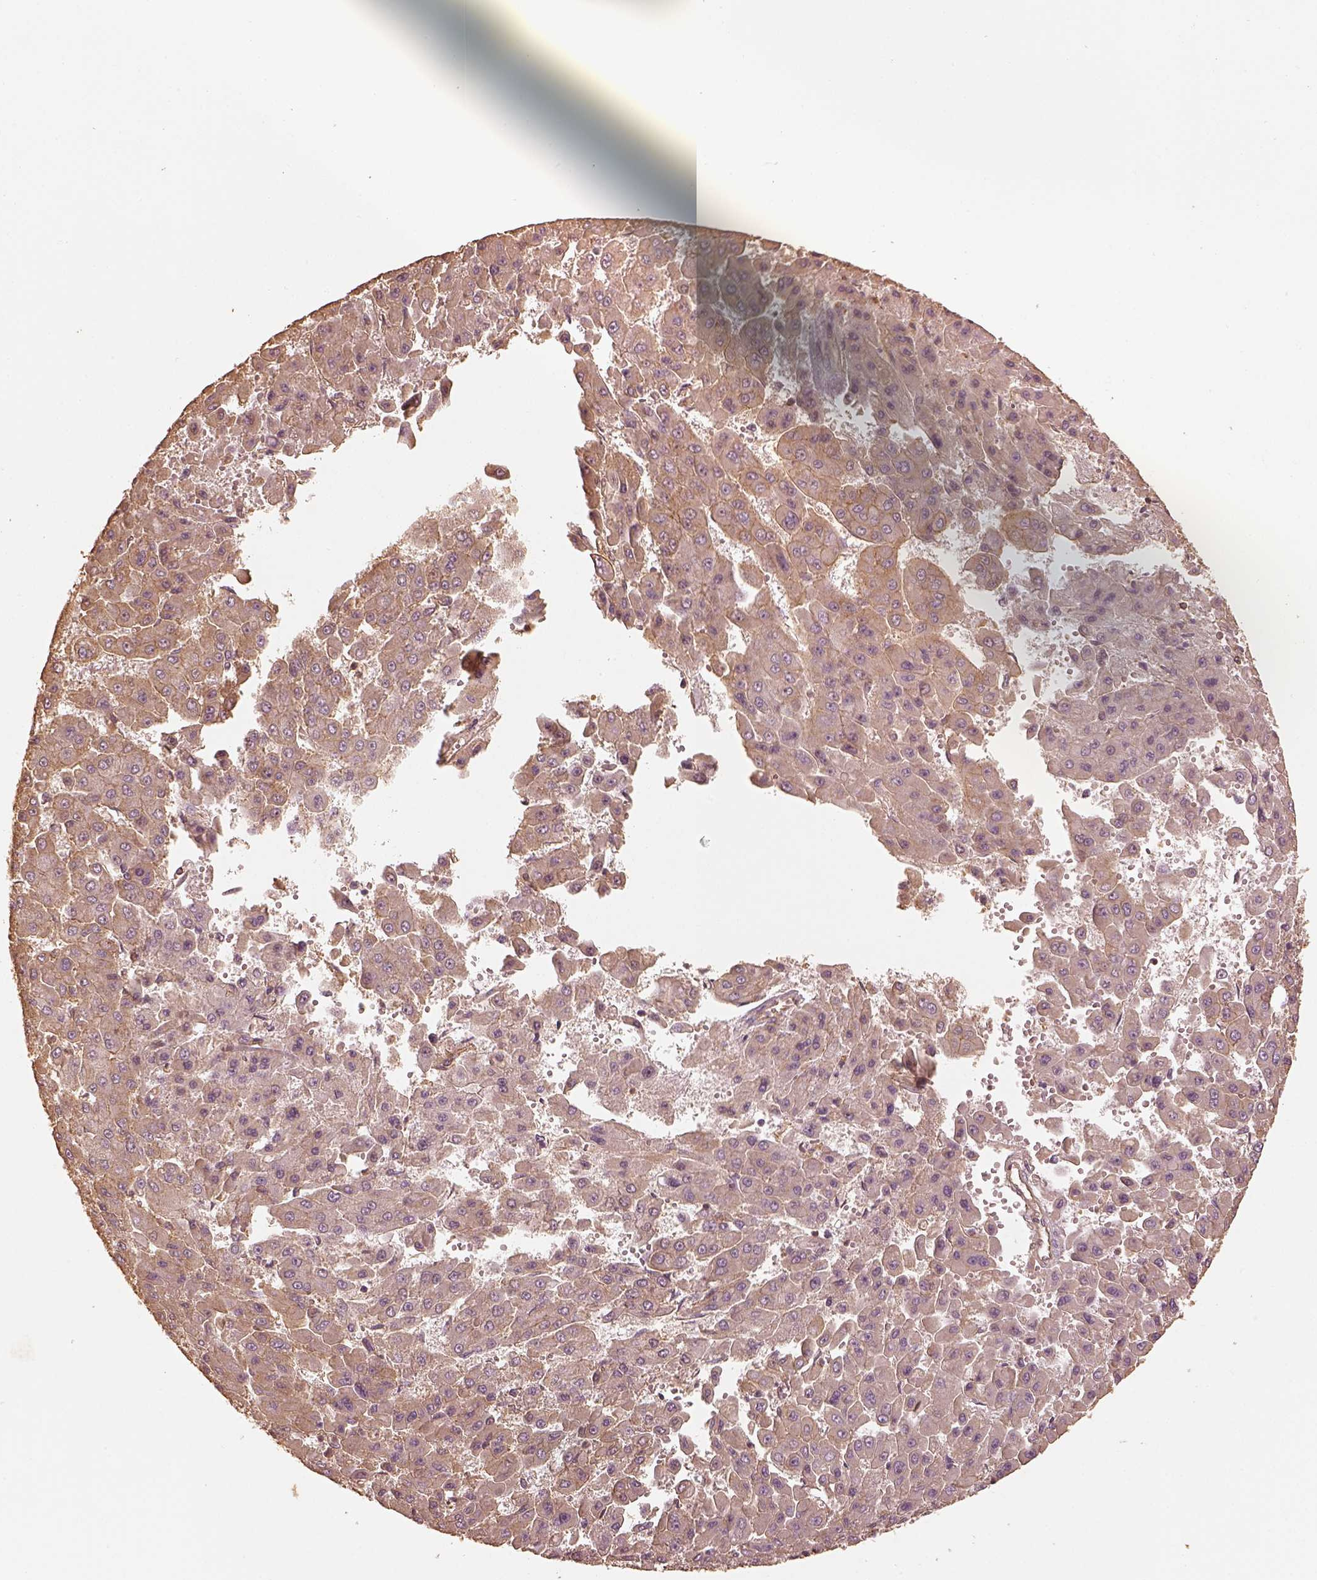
{"staining": {"intensity": "moderate", "quantity": "<25%", "location": "cytoplasmic/membranous"}, "tissue": "liver cancer", "cell_type": "Tumor cells", "image_type": "cancer", "snomed": [{"axis": "morphology", "description": "Carcinoma, Hepatocellular, NOS"}, {"axis": "topography", "description": "Liver"}], "caption": "An immunohistochemistry (IHC) photomicrograph of tumor tissue is shown. Protein staining in brown highlights moderate cytoplasmic/membranous positivity in liver cancer within tumor cells. (Stains: DAB (3,3'-diaminobenzidine) in brown, nuclei in blue, Microscopy: brightfield microscopy at high magnification).", "gene": "WDR7", "patient": {"sex": "male", "age": 78}}